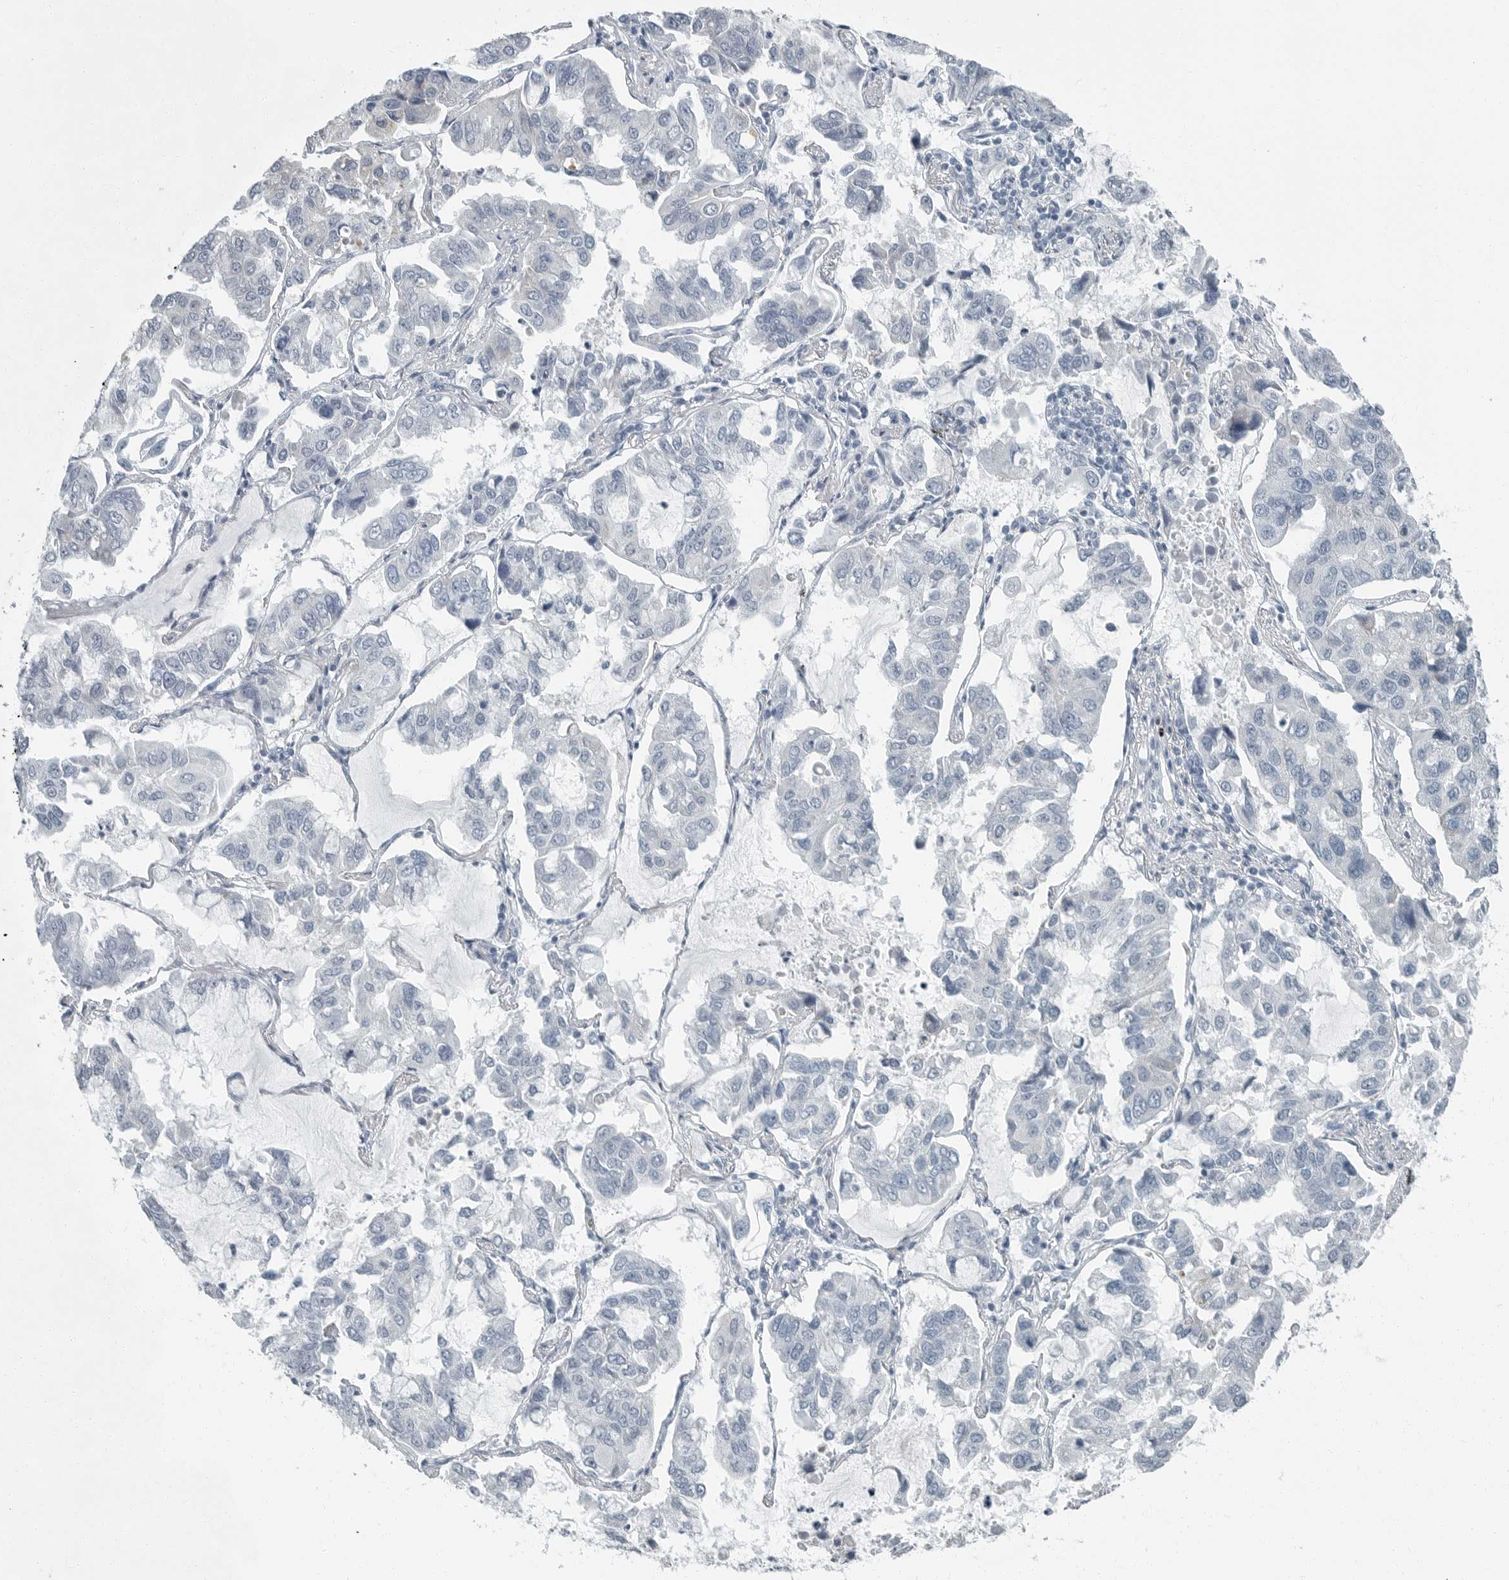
{"staining": {"intensity": "negative", "quantity": "none", "location": "none"}, "tissue": "lung cancer", "cell_type": "Tumor cells", "image_type": "cancer", "snomed": [{"axis": "morphology", "description": "Adenocarcinoma, NOS"}, {"axis": "topography", "description": "Lung"}], "caption": "Adenocarcinoma (lung) was stained to show a protein in brown. There is no significant staining in tumor cells.", "gene": "ZPBP2", "patient": {"sex": "male", "age": 64}}